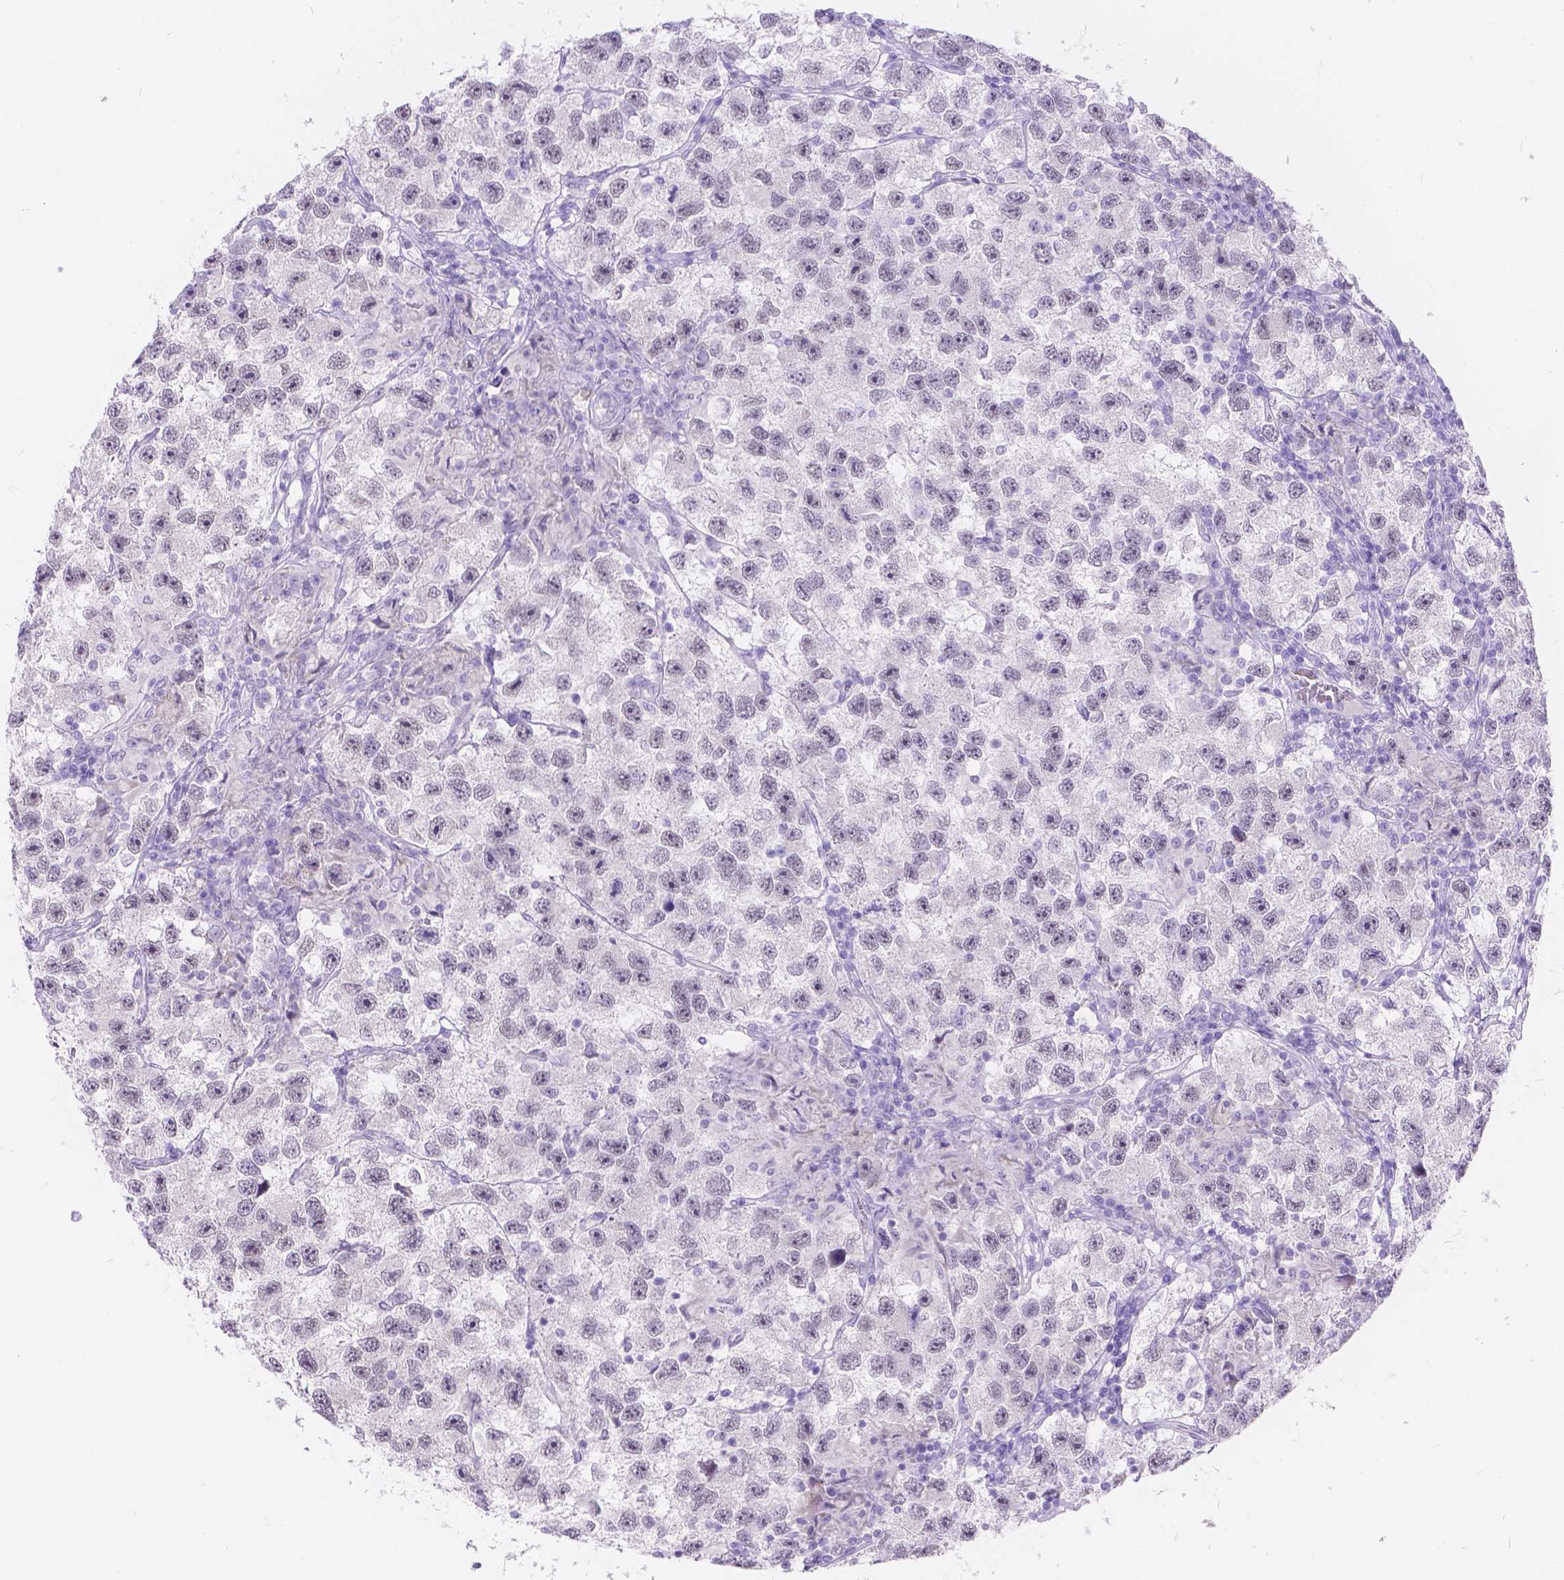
{"staining": {"intensity": "negative", "quantity": "none", "location": "none"}, "tissue": "testis cancer", "cell_type": "Tumor cells", "image_type": "cancer", "snomed": [{"axis": "morphology", "description": "Seminoma, NOS"}, {"axis": "topography", "description": "Testis"}], "caption": "DAB (3,3'-diaminobenzidine) immunohistochemical staining of human testis cancer (seminoma) demonstrates no significant staining in tumor cells. (DAB IHC visualized using brightfield microscopy, high magnification).", "gene": "DCC", "patient": {"sex": "male", "age": 26}}